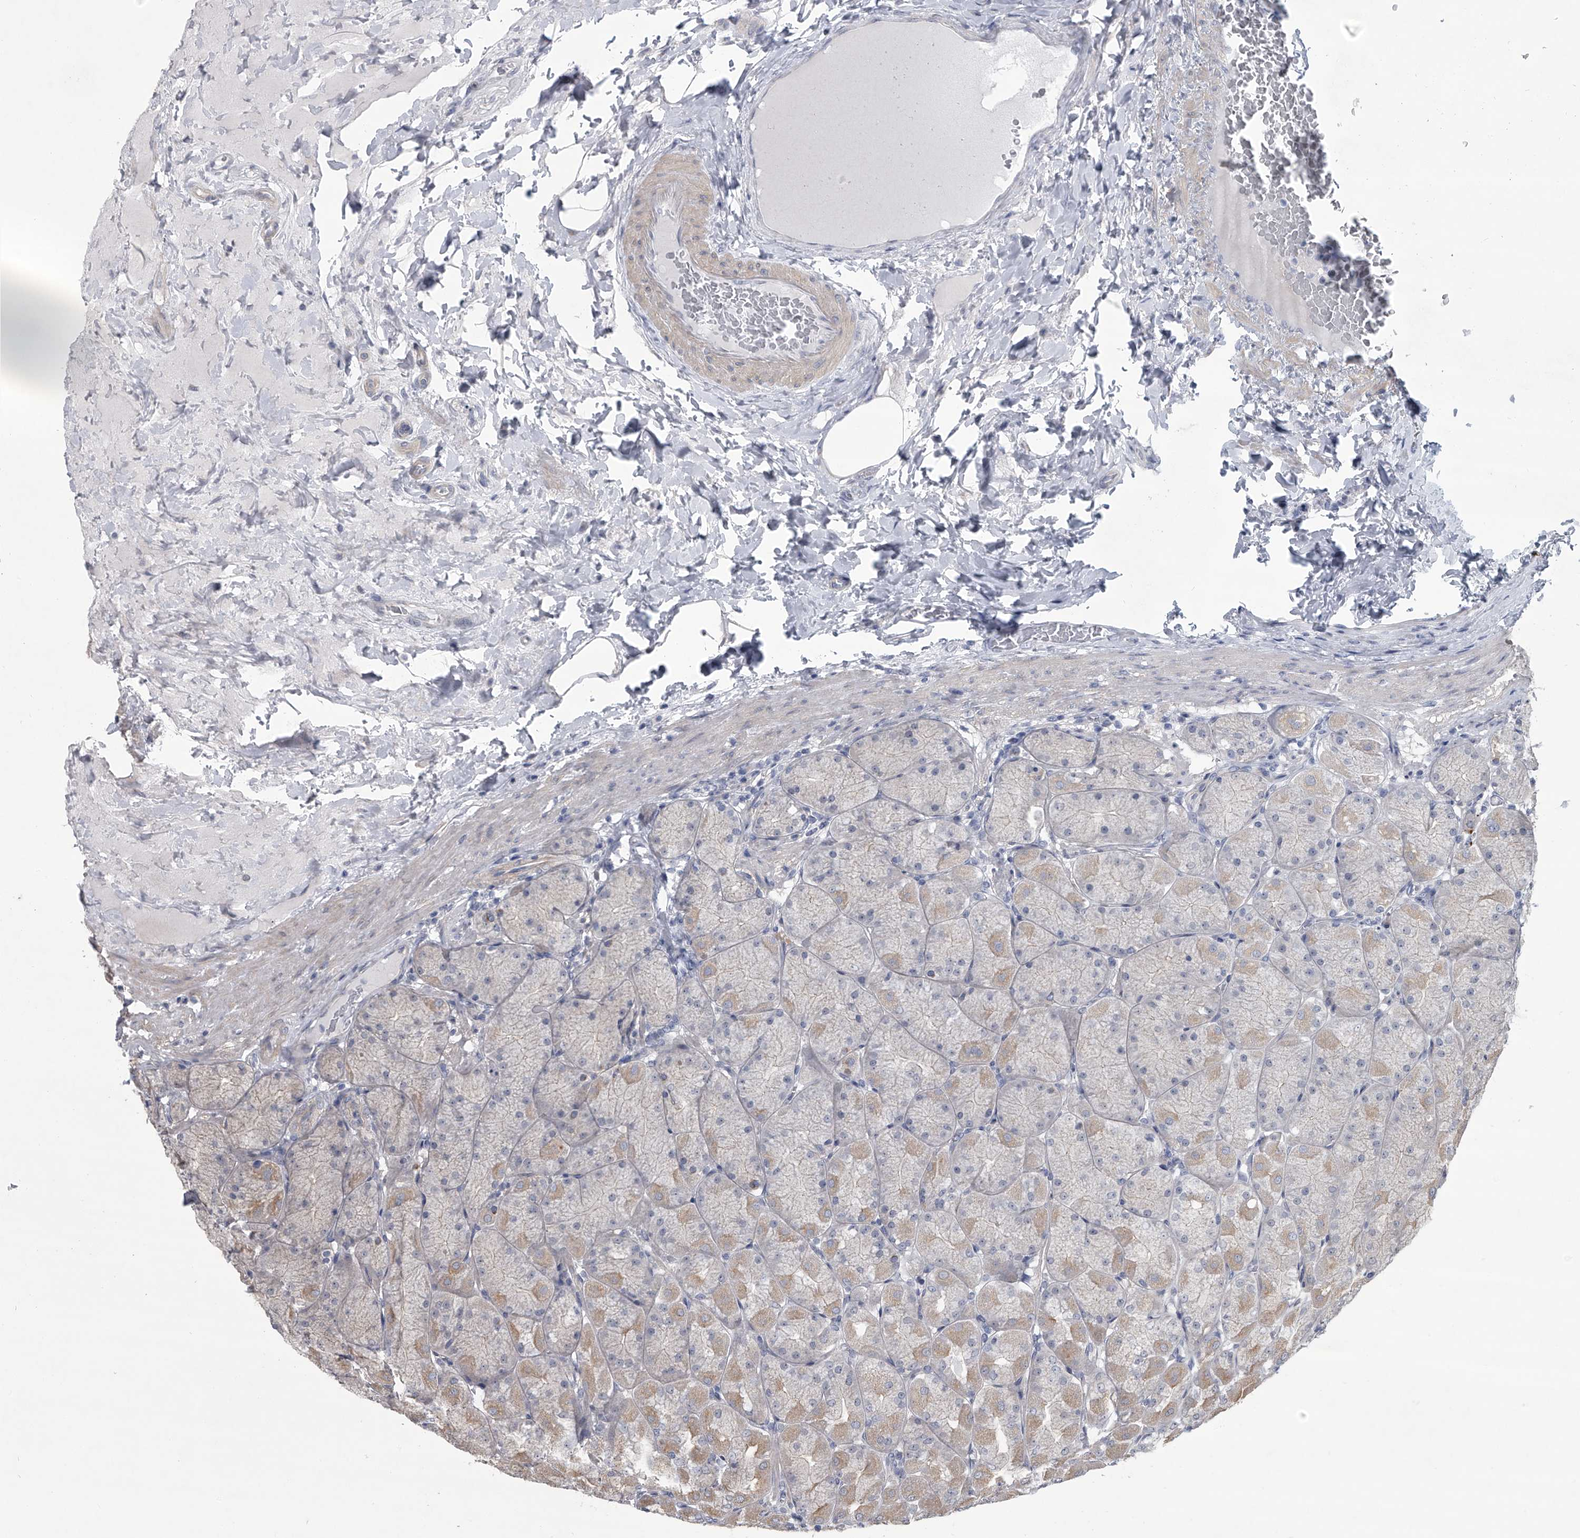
{"staining": {"intensity": "weak", "quantity": "<25%", "location": "cytoplasmic/membranous"}, "tissue": "stomach", "cell_type": "Glandular cells", "image_type": "normal", "snomed": [{"axis": "morphology", "description": "Normal tissue, NOS"}, {"axis": "topography", "description": "Stomach, upper"}], "caption": "An immunohistochemistry histopathology image of benign stomach is shown. There is no staining in glandular cells of stomach.", "gene": "HEATR6", "patient": {"sex": "female", "age": 56}}